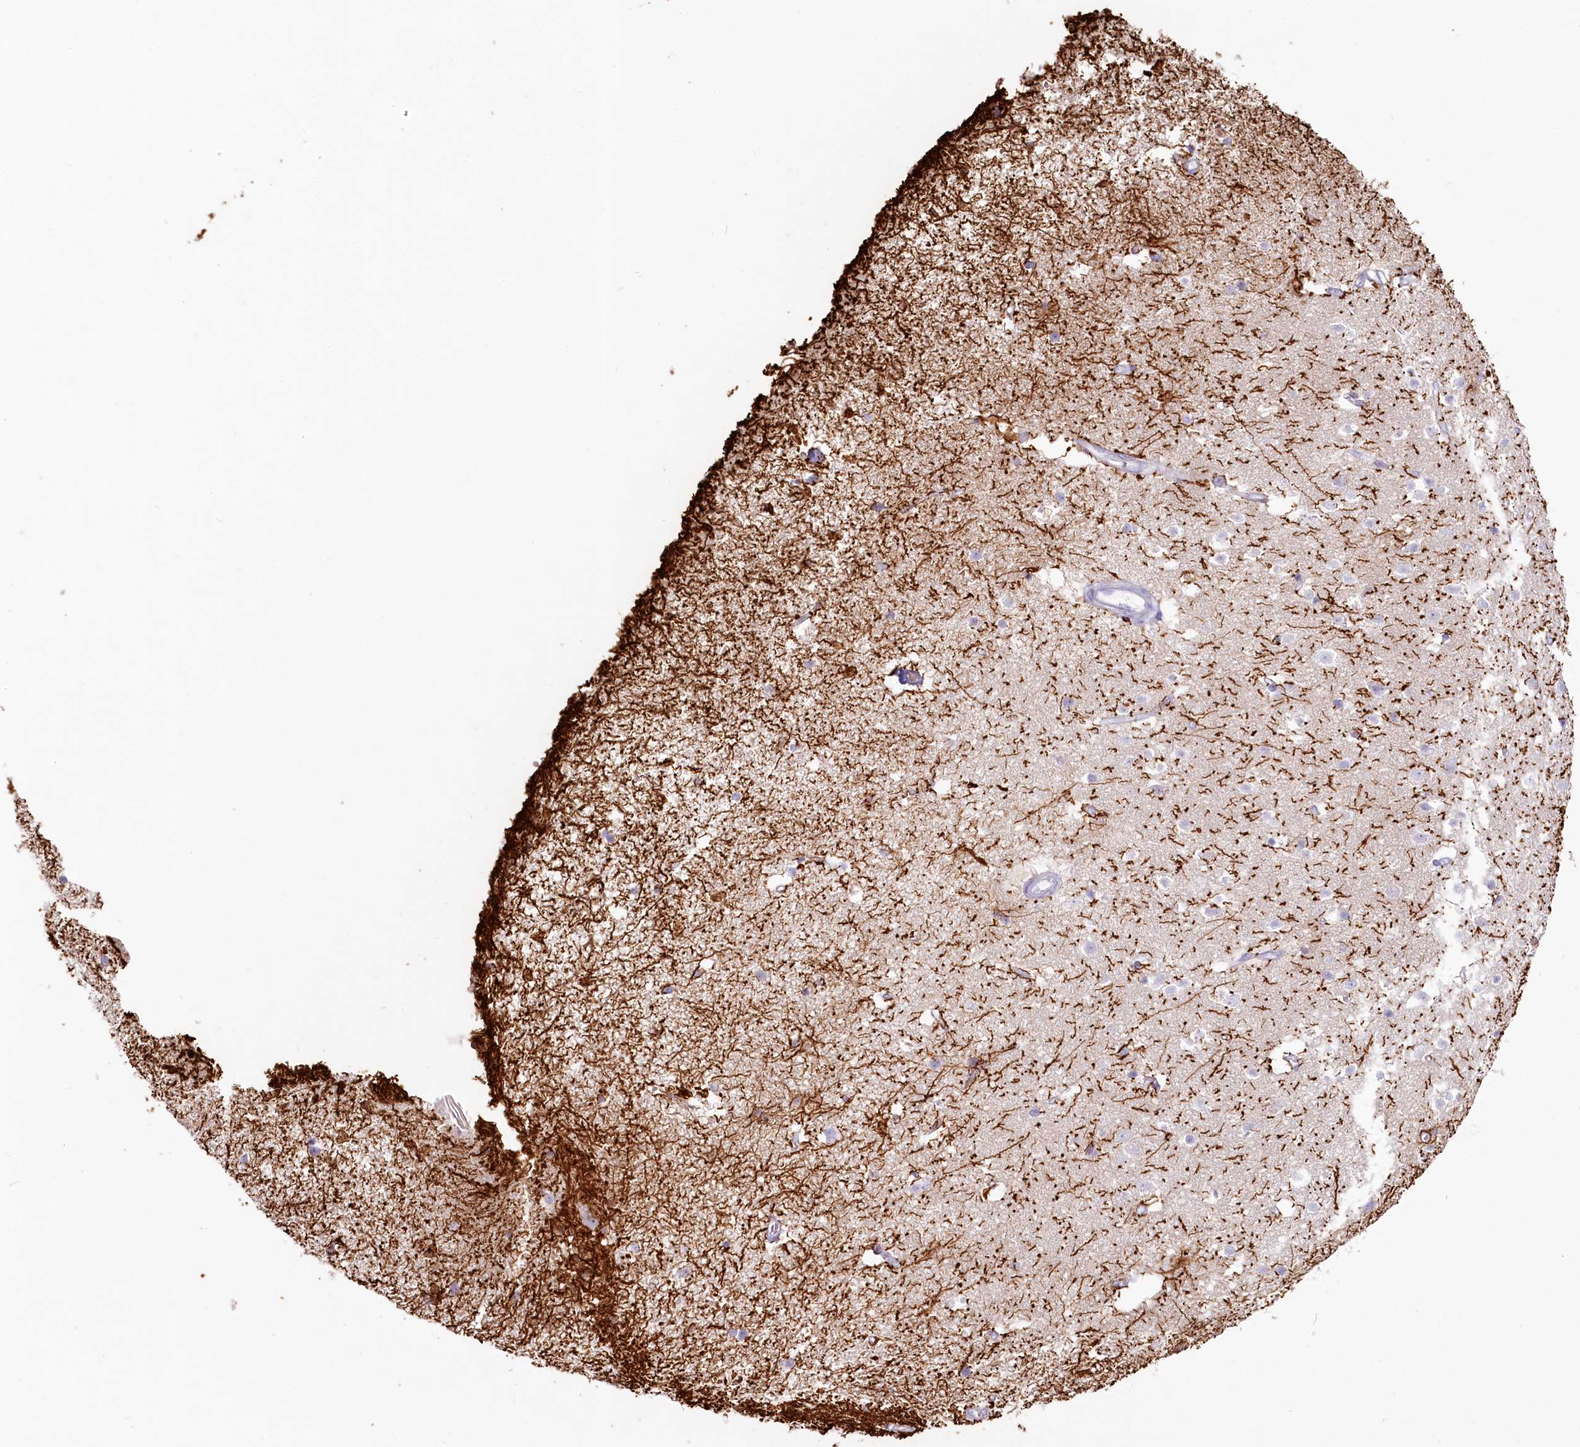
{"staining": {"intensity": "negative", "quantity": "none", "location": "none"}, "tissue": "cerebral cortex", "cell_type": "Endothelial cells", "image_type": "normal", "snomed": [{"axis": "morphology", "description": "Normal tissue, NOS"}, {"axis": "topography", "description": "Cerebral cortex"}], "caption": "Unremarkable cerebral cortex was stained to show a protein in brown. There is no significant expression in endothelial cells. (DAB (3,3'-diaminobenzidine) immunohistochemistry (IHC) visualized using brightfield microscopy, high magnification).", "gene": "IFIT5", "patient": {"sex": "male", "age": 54}}